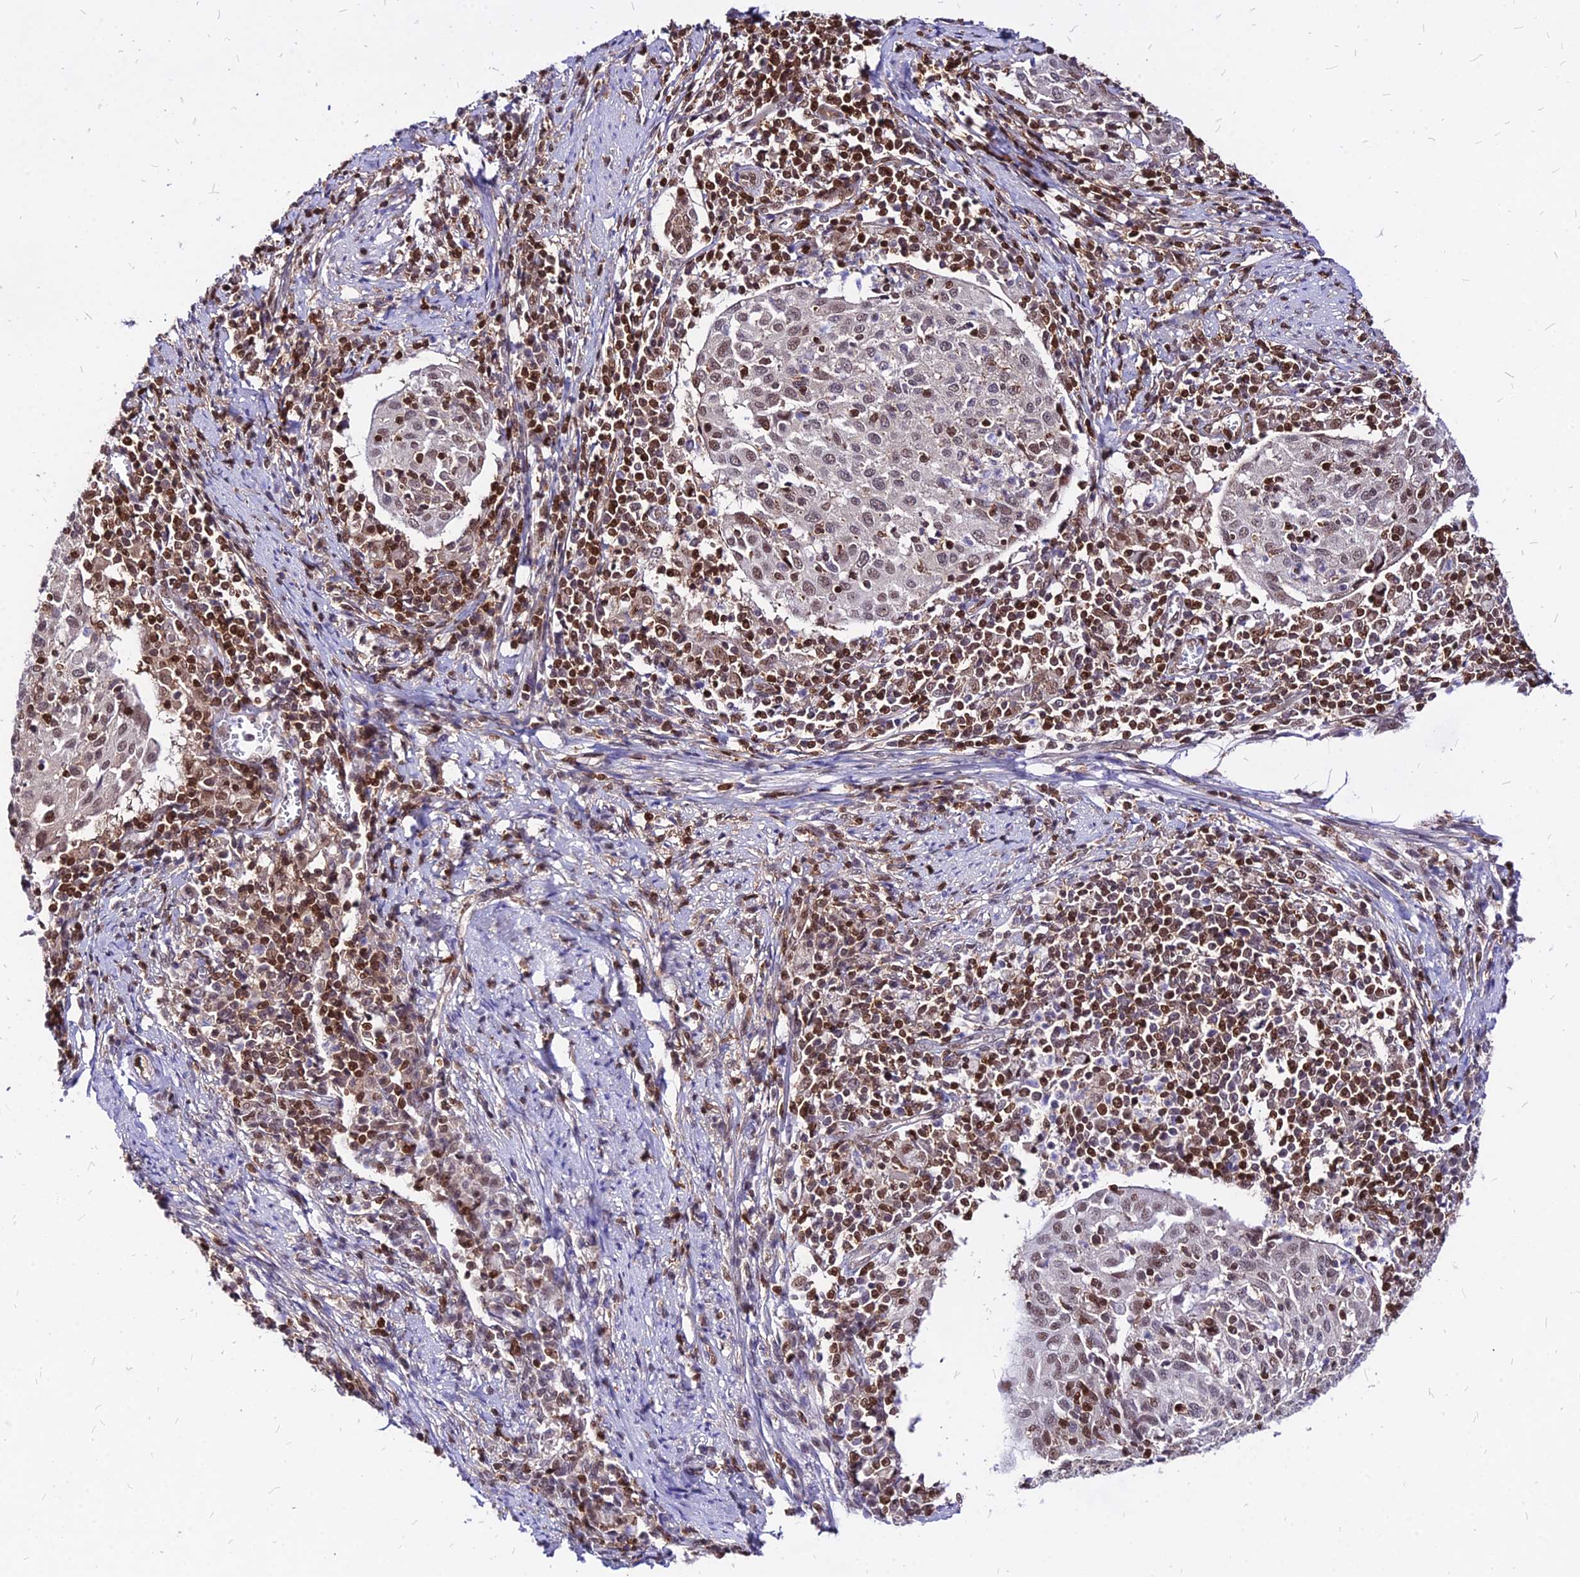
{"staining": {"intensity": "weak", "quantity": "25%-75%", "location": "nuclear"}, "tissue": "cervical cancer", "cell_type": "Tumor cells", "image_type": "cancer", "snomed": [{"axis": "morphology", "description": "Squamous cell carcinoma, NOS"}, {"axis": "topography", "description": "Cervix"}], "caption": "Protein analysis of squamous cell carcinoma (cervical) tissue displays weak nuclear expression in approximately 25%-75% of tumor cells. (DAB = brown stain, brightfield microscopy at high magnification).", "gene": "PAXX", "patient": {"sex": "female", "age": 52}}